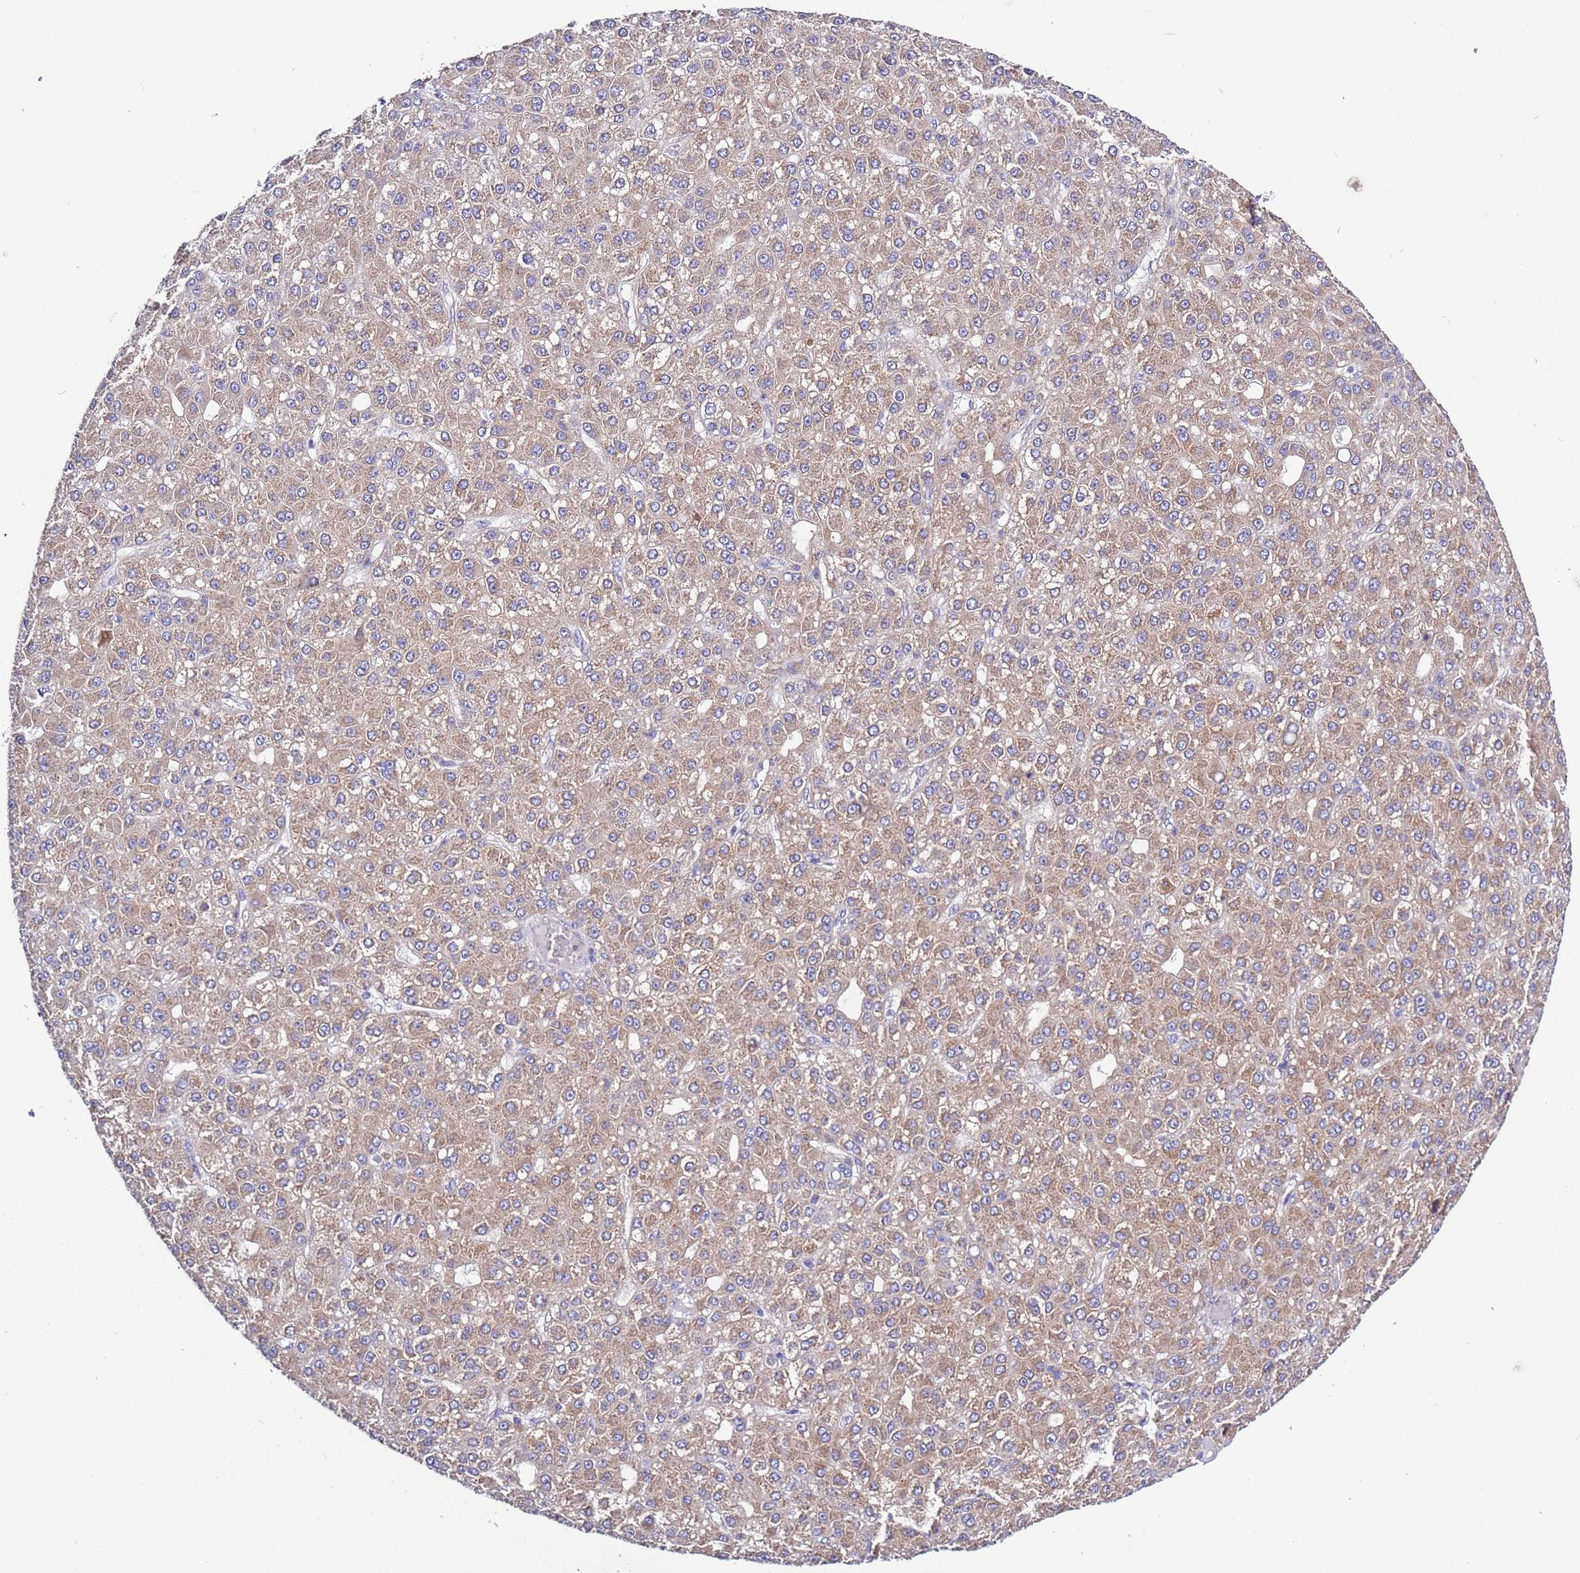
{"staining": {"intensity": "weak", "quantity": ">75%", "location": "cytoplasmic/membranous"}, "tissue": "liver cancer", "cell_type": "Tumor cells", "image_type": "cancer", "snomed": [{"axis": "morphology", "description": "Carcinoma, Hepatocellular, NOS"}, {"axis": "topography", "description": "Liver"}], "caption": "A low amount of weak cytoplasmic/membranous staining is identified in about >75% of tumor cells in hepatocellular carcinoma (liver) tissue. (DAB = brown stain, brightfield microscopy at high magnification).", "gene": "SPCS1", "patient": {"sex": "male", "age": 67}}